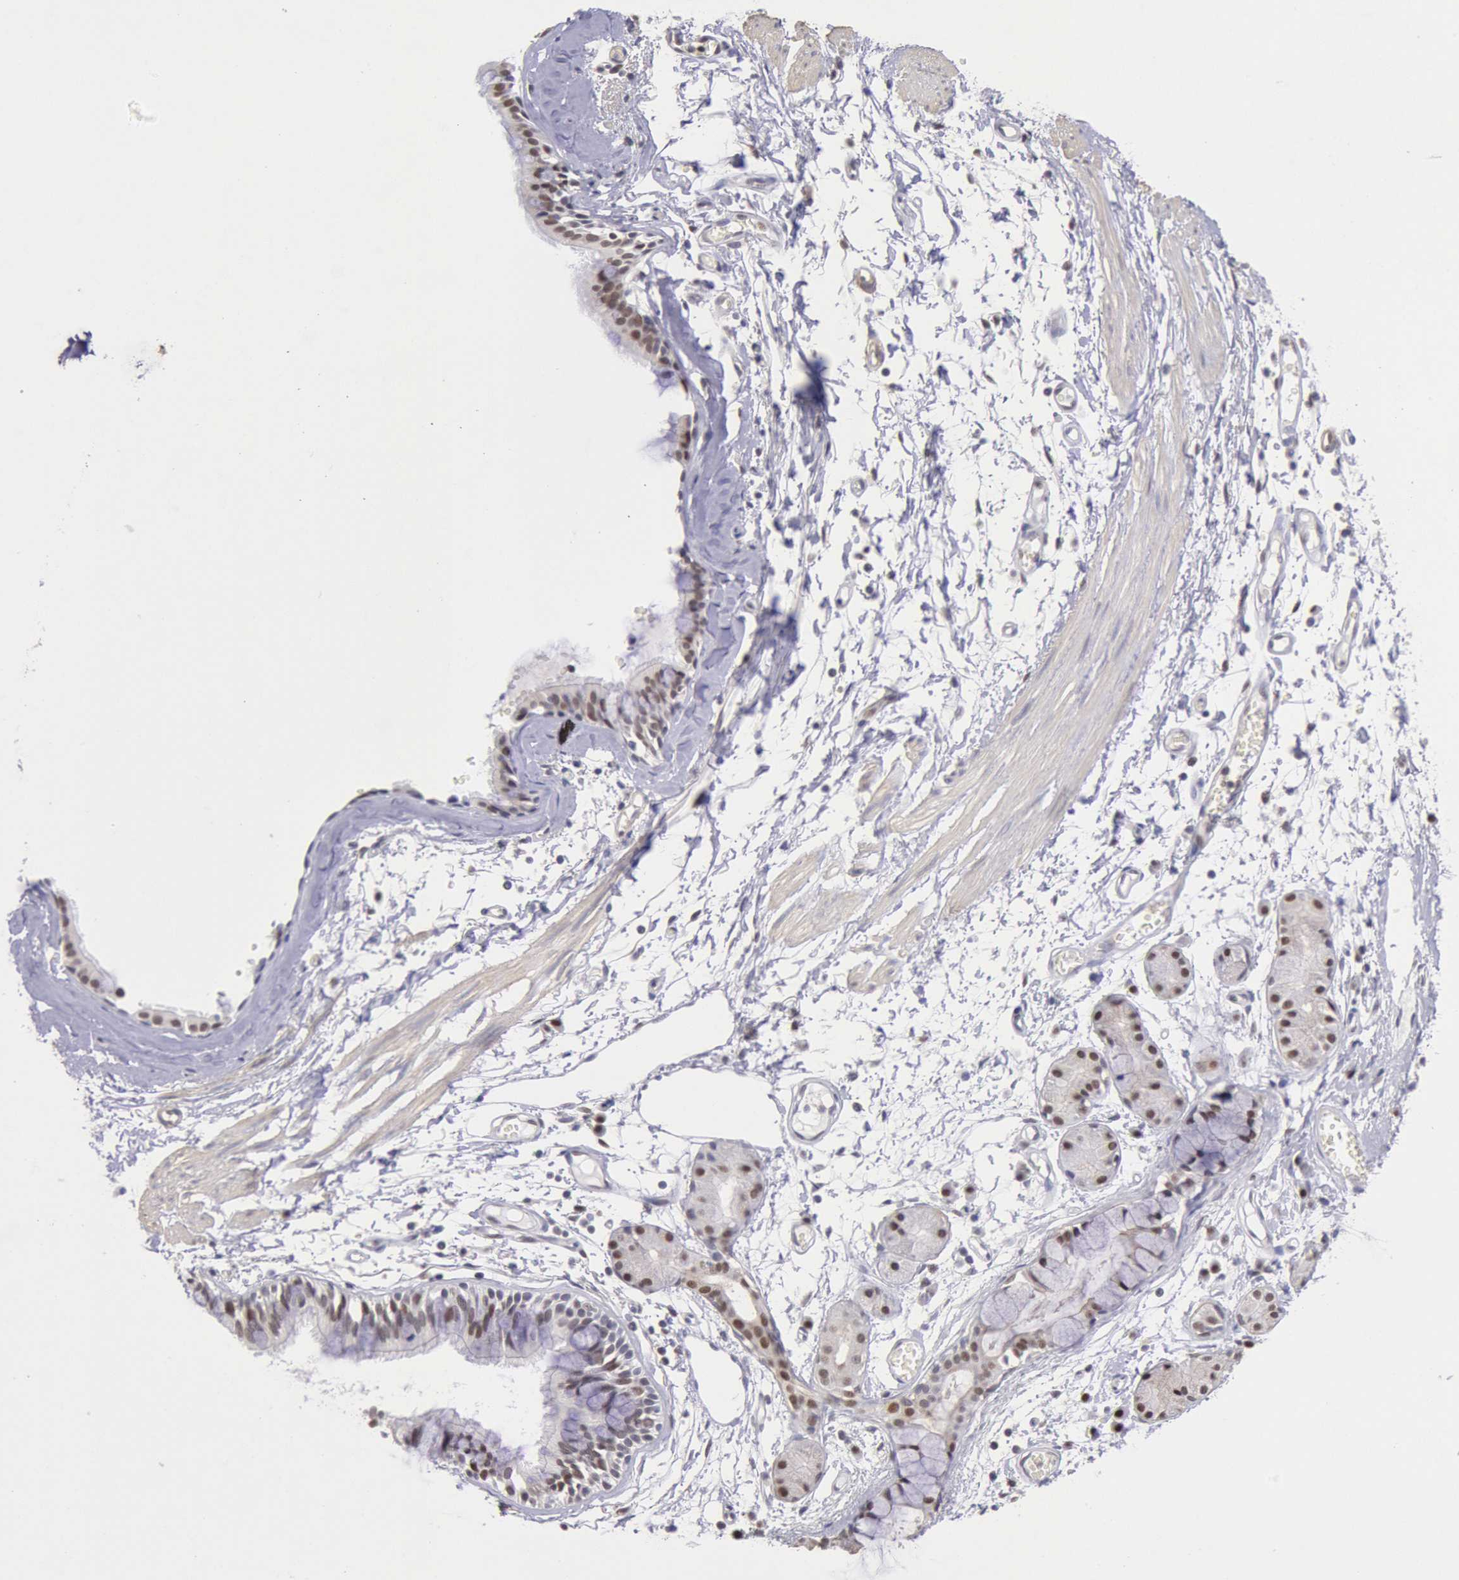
{"staining": {"intensity": "weak", "quantity": "25%-75%", "location": "nuclear"}, "tissue": "bronchus", "cell_type": "Respiratory epithelial cells", "image_type": "normal", "snomed": [{"axis": "morphology", "description": "Normal tissue, NOS"}, {"axis": "topography", "description": "Bronchus"}, {"axis": "topography", "description": "Lung"}], "caption": "IHC of unremarkable human bronchus shows low levels of weak nuclear positivity in about 25%-75% of respiratory epithelial cells.", "gene": "MYH6", "patient": {"sex": "female", "age": 56}}